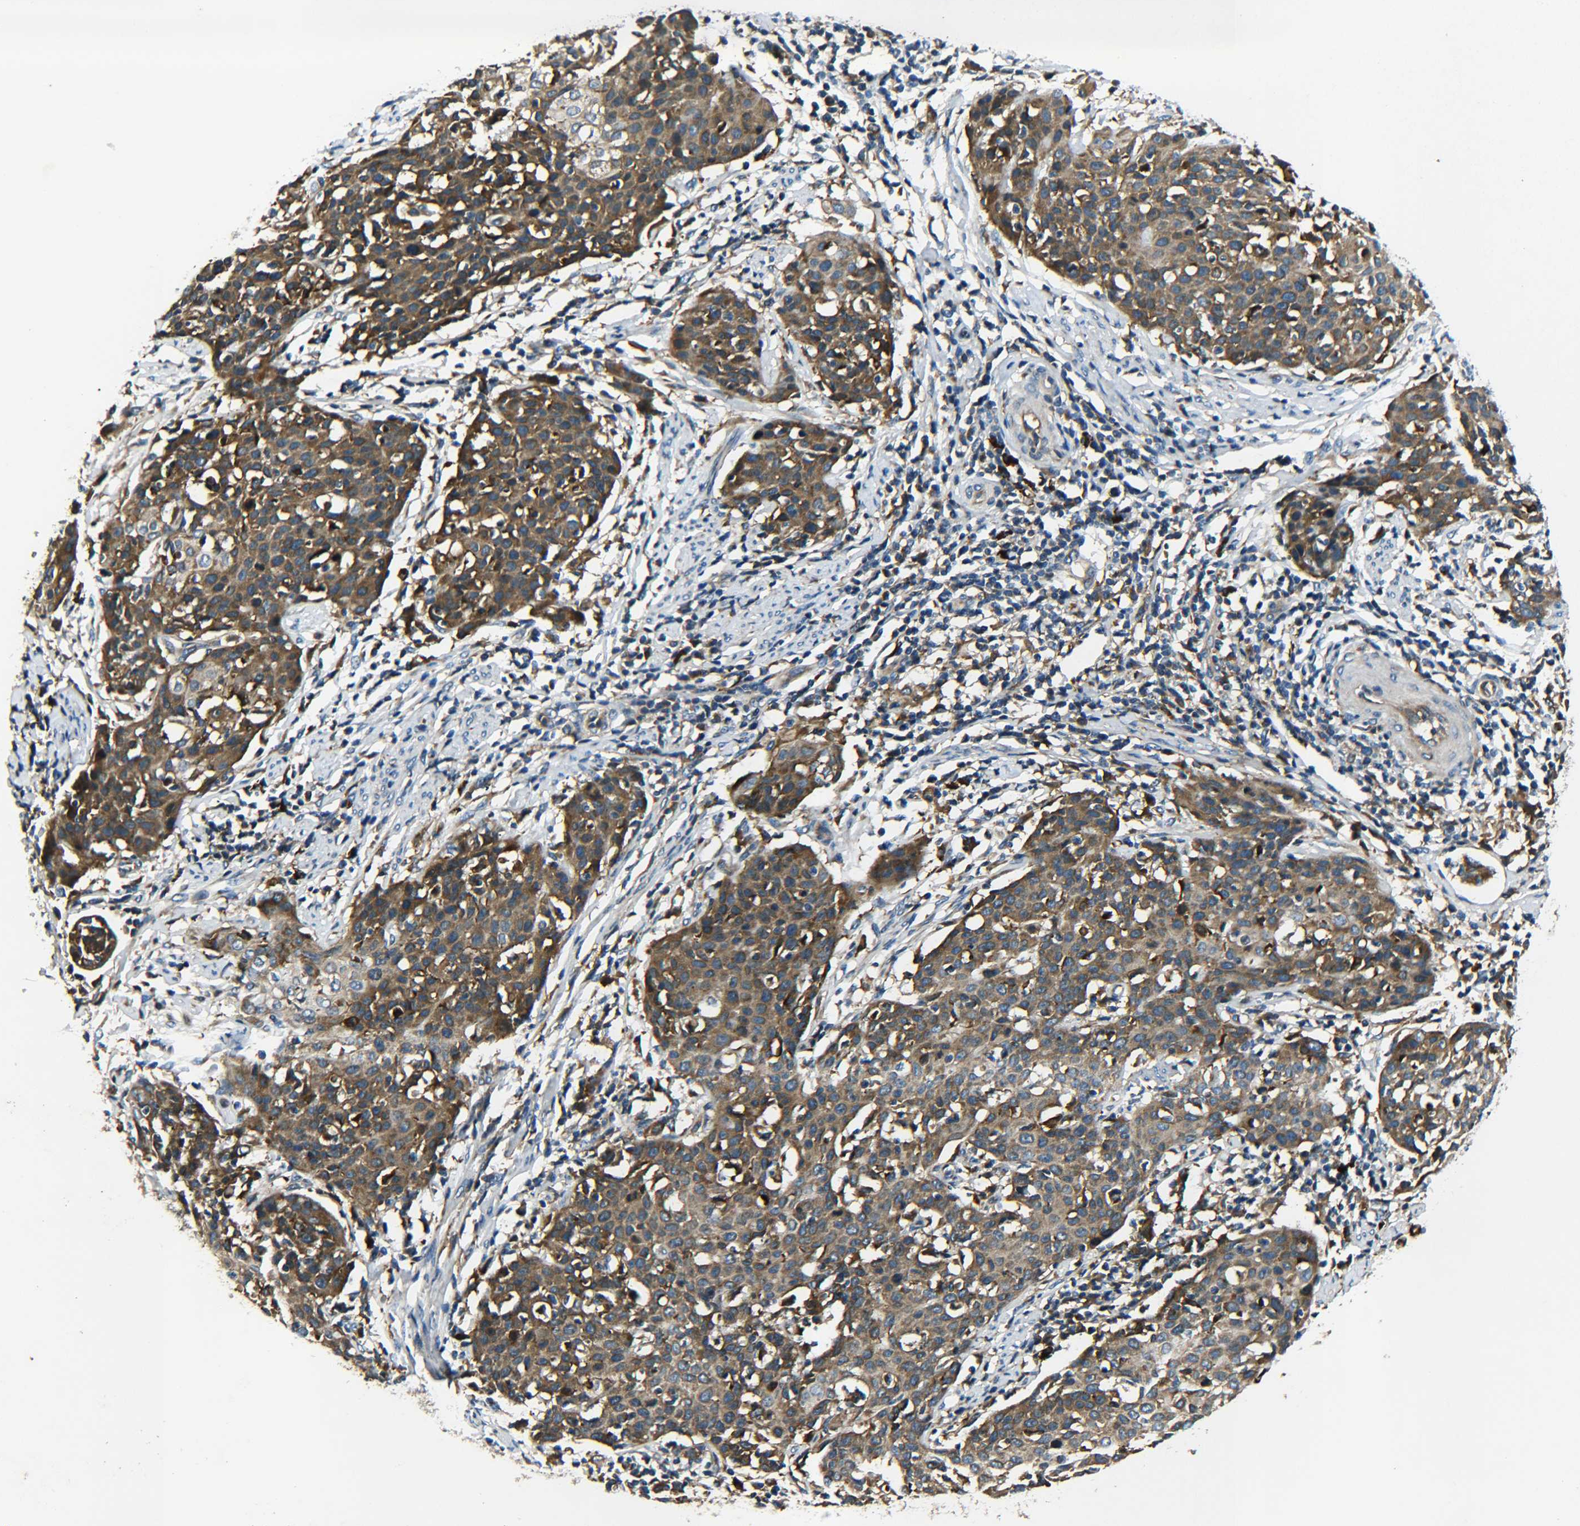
{"staining": {"intensity": "moderate", "quantity": ">75%", "location": "cytoplasmic/membranous"}, "tissue": "cervical cancer", "cell_type": "Tumor cells", "image_type": "cancer", "snomed": [{"axis": "morphology", "description": "Squamous cell carcinoma, NOS"}, {"axis": "topography", "description": "Cervix"}], "caption": "There is medium levels of moderate cytoplasmic/membranous staining in tumor cells of cervical squamous cell carcinoma, as demonstrated by immunohistochemical staining (brown color).", "gene": "RAB1B", "patient": {"sex": "female", "age": 38}}